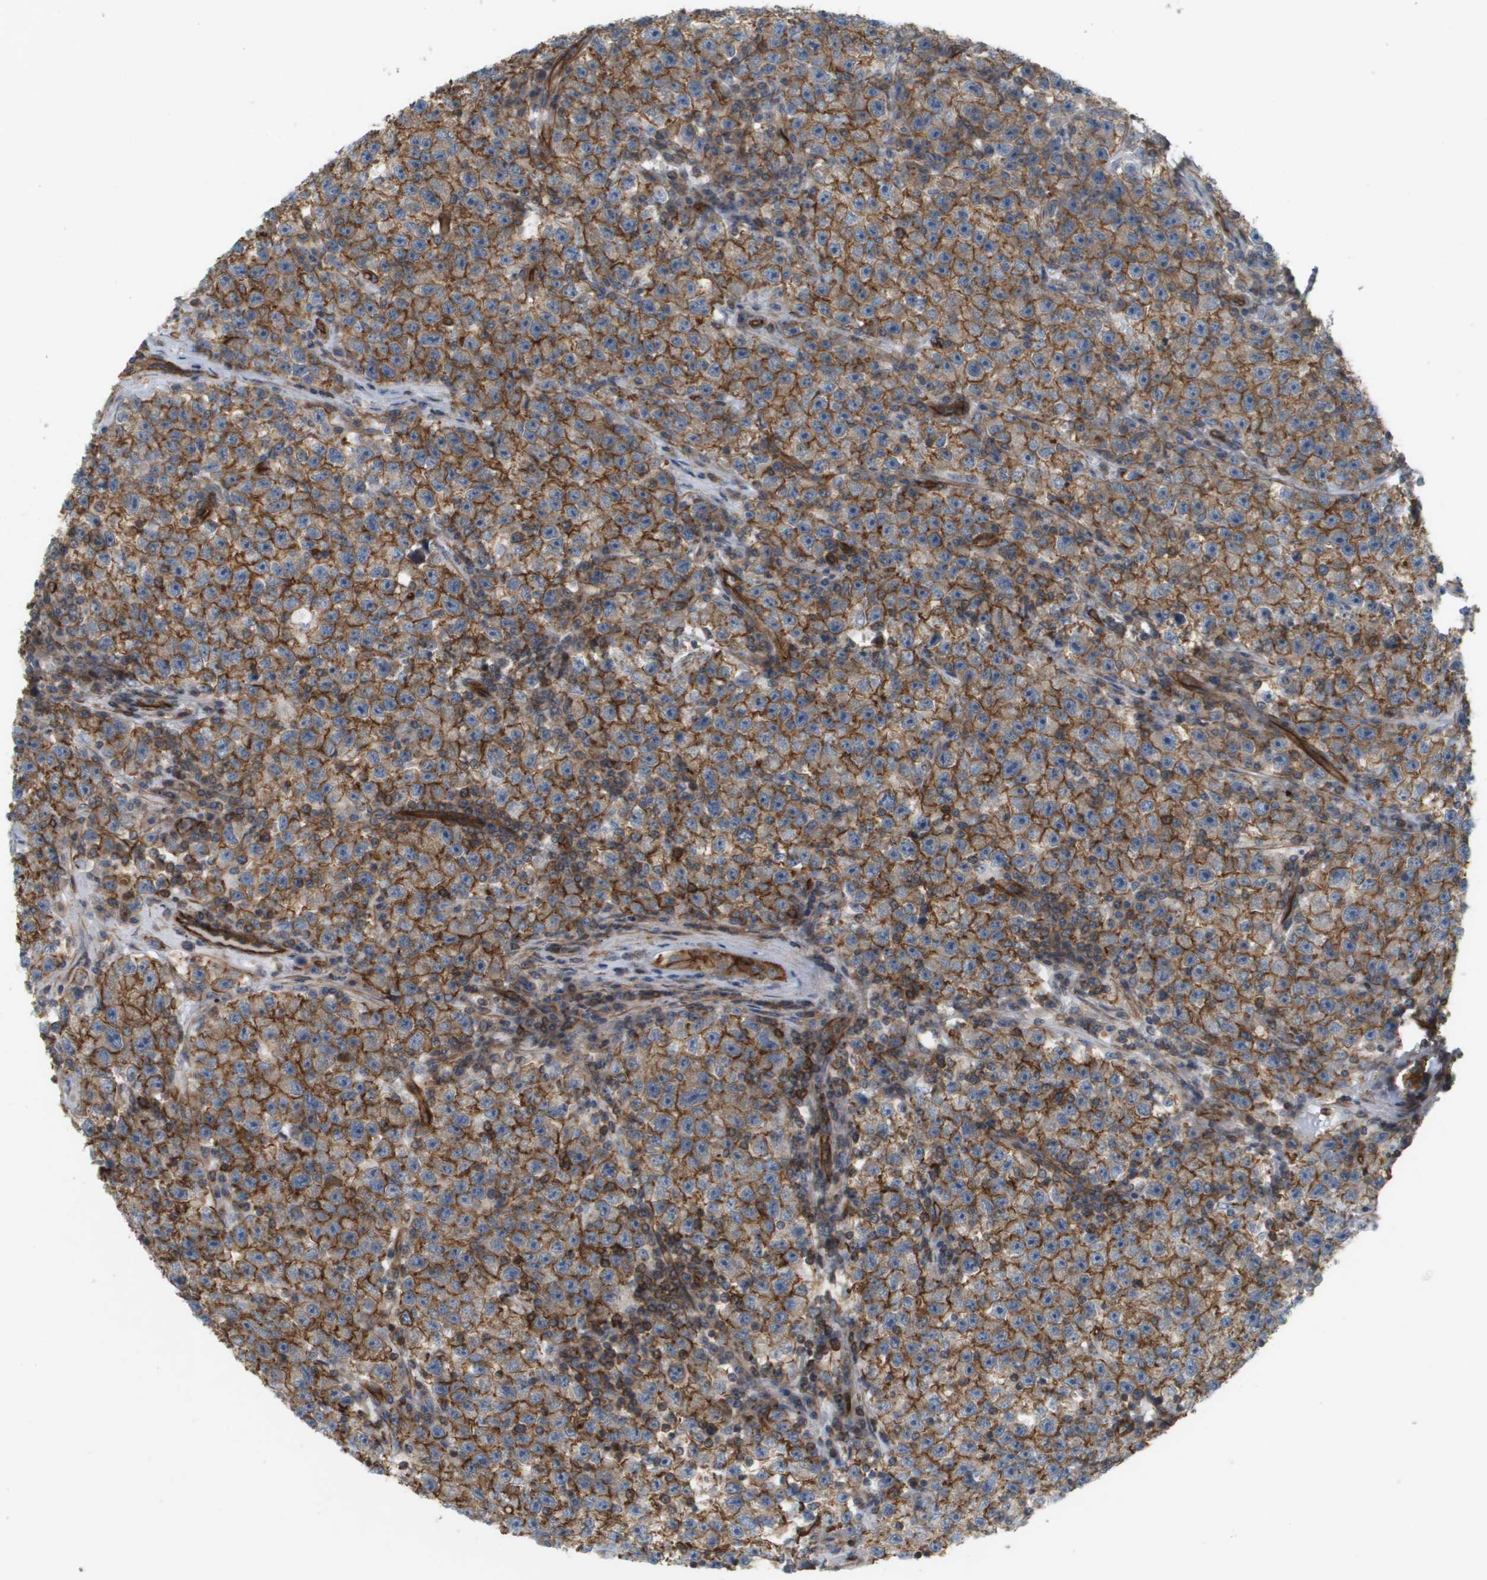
{"staining": {"intensity": "moderate", "quantity": ">75%", "location": "cytoplasmic/membranous"}, "tissue": "testis cancer", "cell_type": "Tumor cells", "image_type": "cancer", "snomed": [{"axis": "morphology", "description": "Seminoma, NOS"}, {"axis": "topography", "description": "Testis"}], "caption": "Tumor cells display medium levels of moderate cytoplasmic/membranous staining in approximately >75% of cells in human testis seminoma. (brown staining indicates protein expression, while blue staining denotes nuclei).", "gene": "SGMS2", "patient": {"sex": "male", "age": 22}}